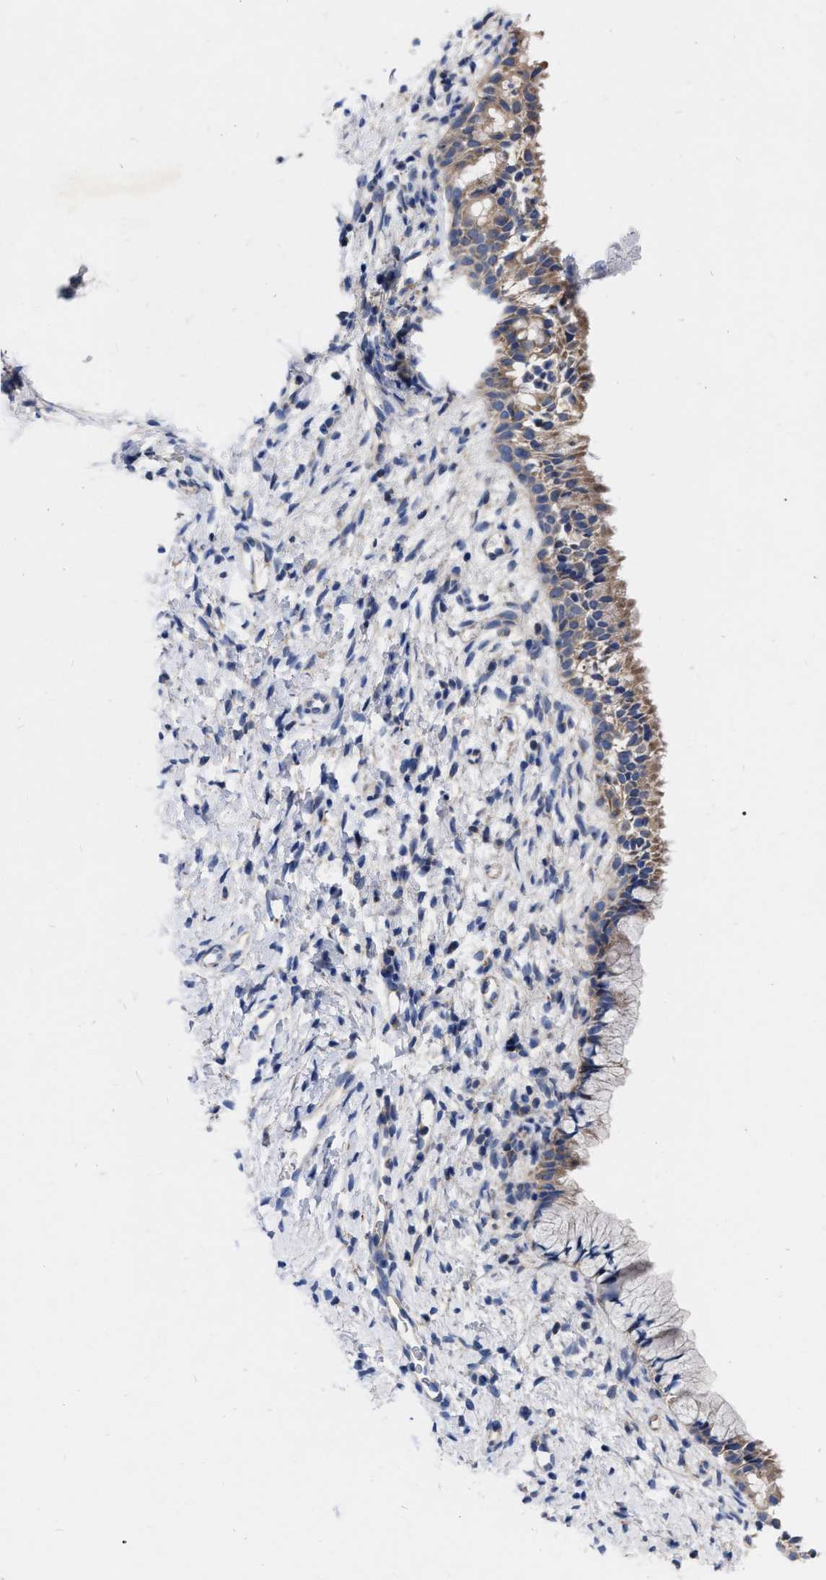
{"staining": {"intensity": "moderate", "quantity": "<25%", "location": "cytoplasmic/membranous"}, "tissue": "cervix", "cell_type": "Glandular cells", "image_type": "normal", "snomed": [{"axis": "morphology", "description": "Normal tissue, NOS"}, {"axis": "topography", "description": "Cervix"}], "caption": "Cervix was stained to show a protein in brown. There is low levels of moderate cytoplasmic/membranous expression in approximately <25% of glandular cells. Using DAB (brown) and hematoxylin (blue) stains, captured at high magnification using brightfield microscopy.", "gene": "CDKN2C", "patient": {"sex": "female", "age": 72}}